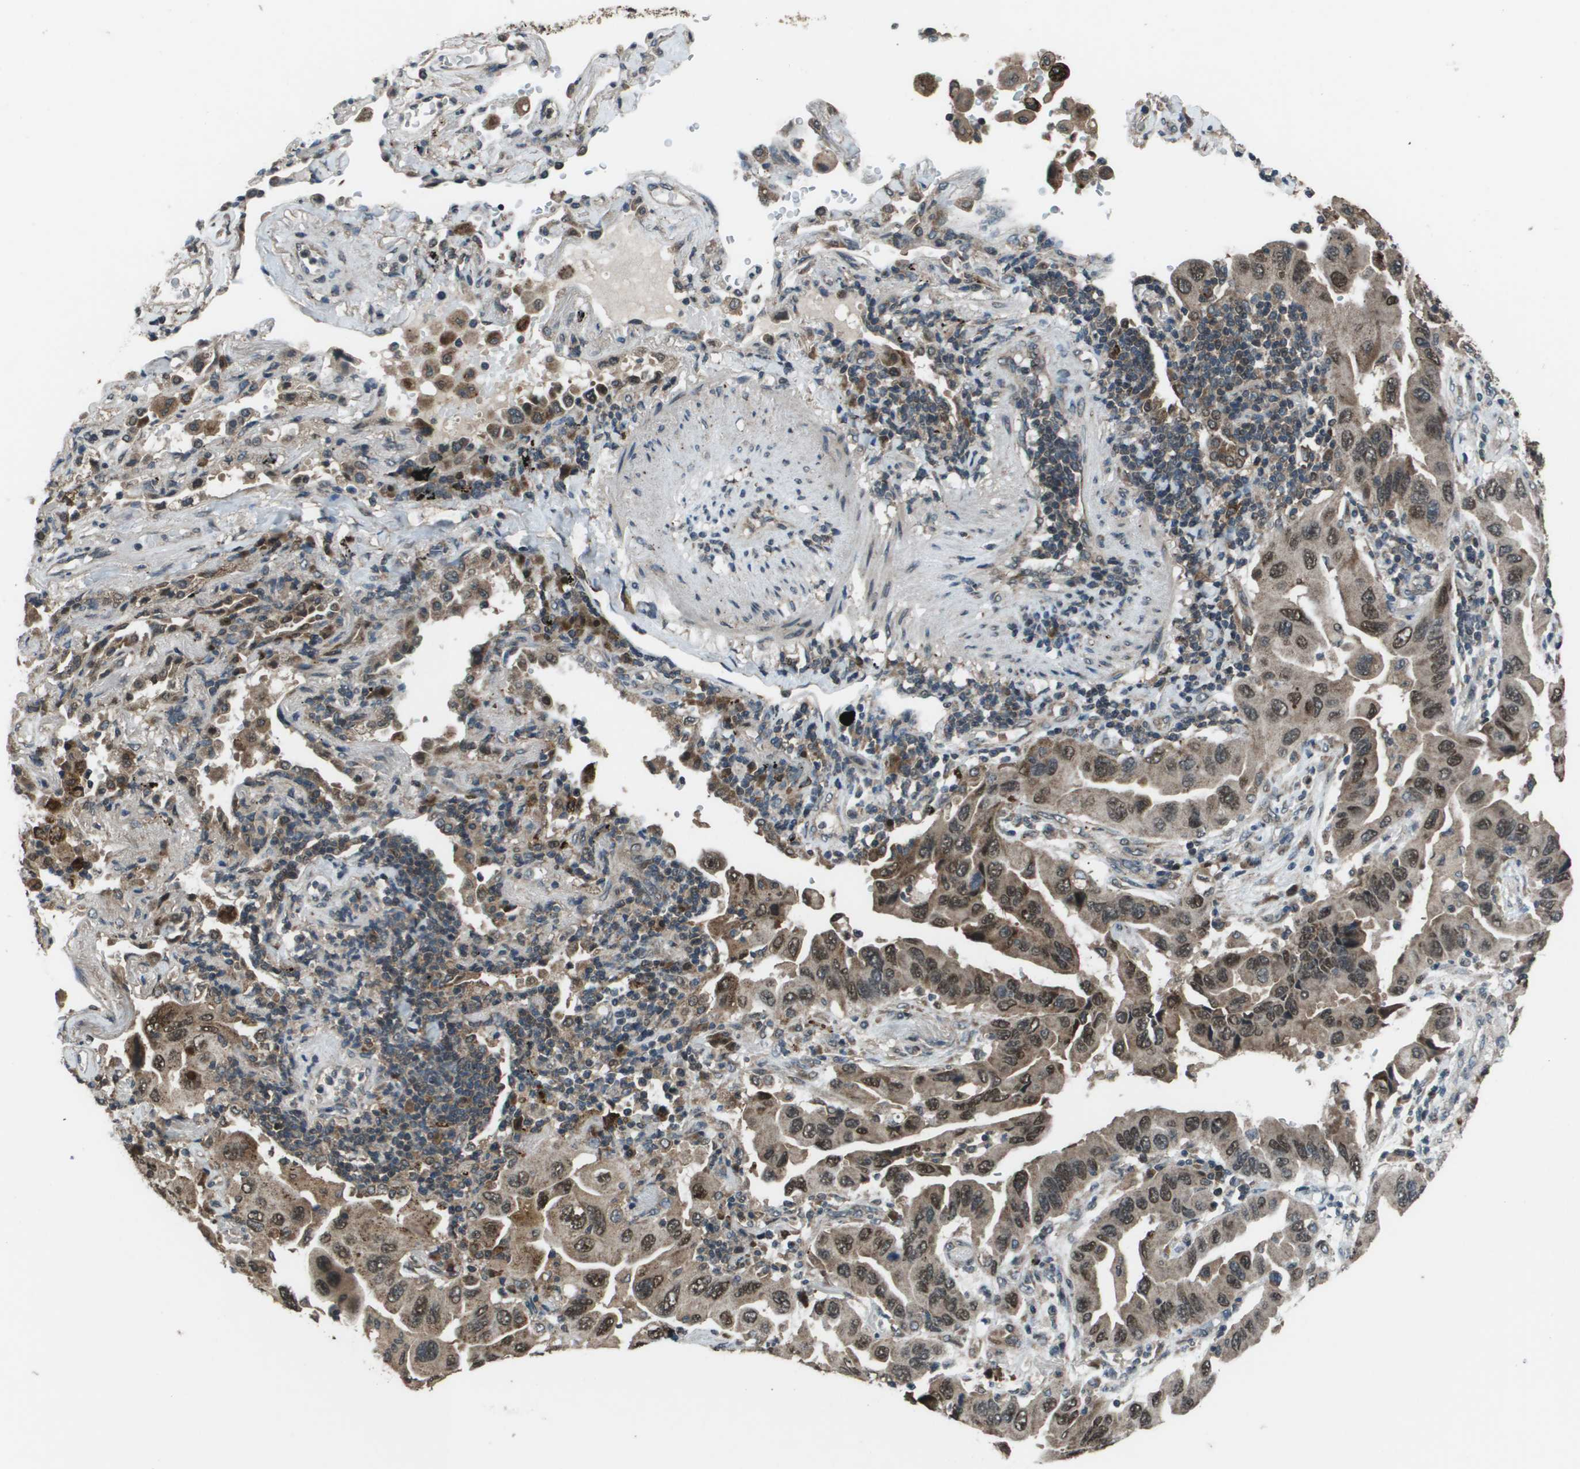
{"staining": {"intensity": "moderate", "quantity": "25%-75%", "location": "cytoplasmic/membranous,nuclear"}, "tissue": "lung cancer", "cell_type": "Tumor cells", "image_type": "cancer", "snomed": [{"axis": "morphology", "description": "Adenocarcinoma, NOS"}, {"axis": "topography", "description": "Lung"}], "caption": "Protein analysis of adenocarcinoma (lung) tissue displays moderate cytoplasmic/membranous and nuclear positivity in approximately 25%-75% of tumor cells.", "gene": "GOSR2", "patient": {"sex": "female", "age": 65}}